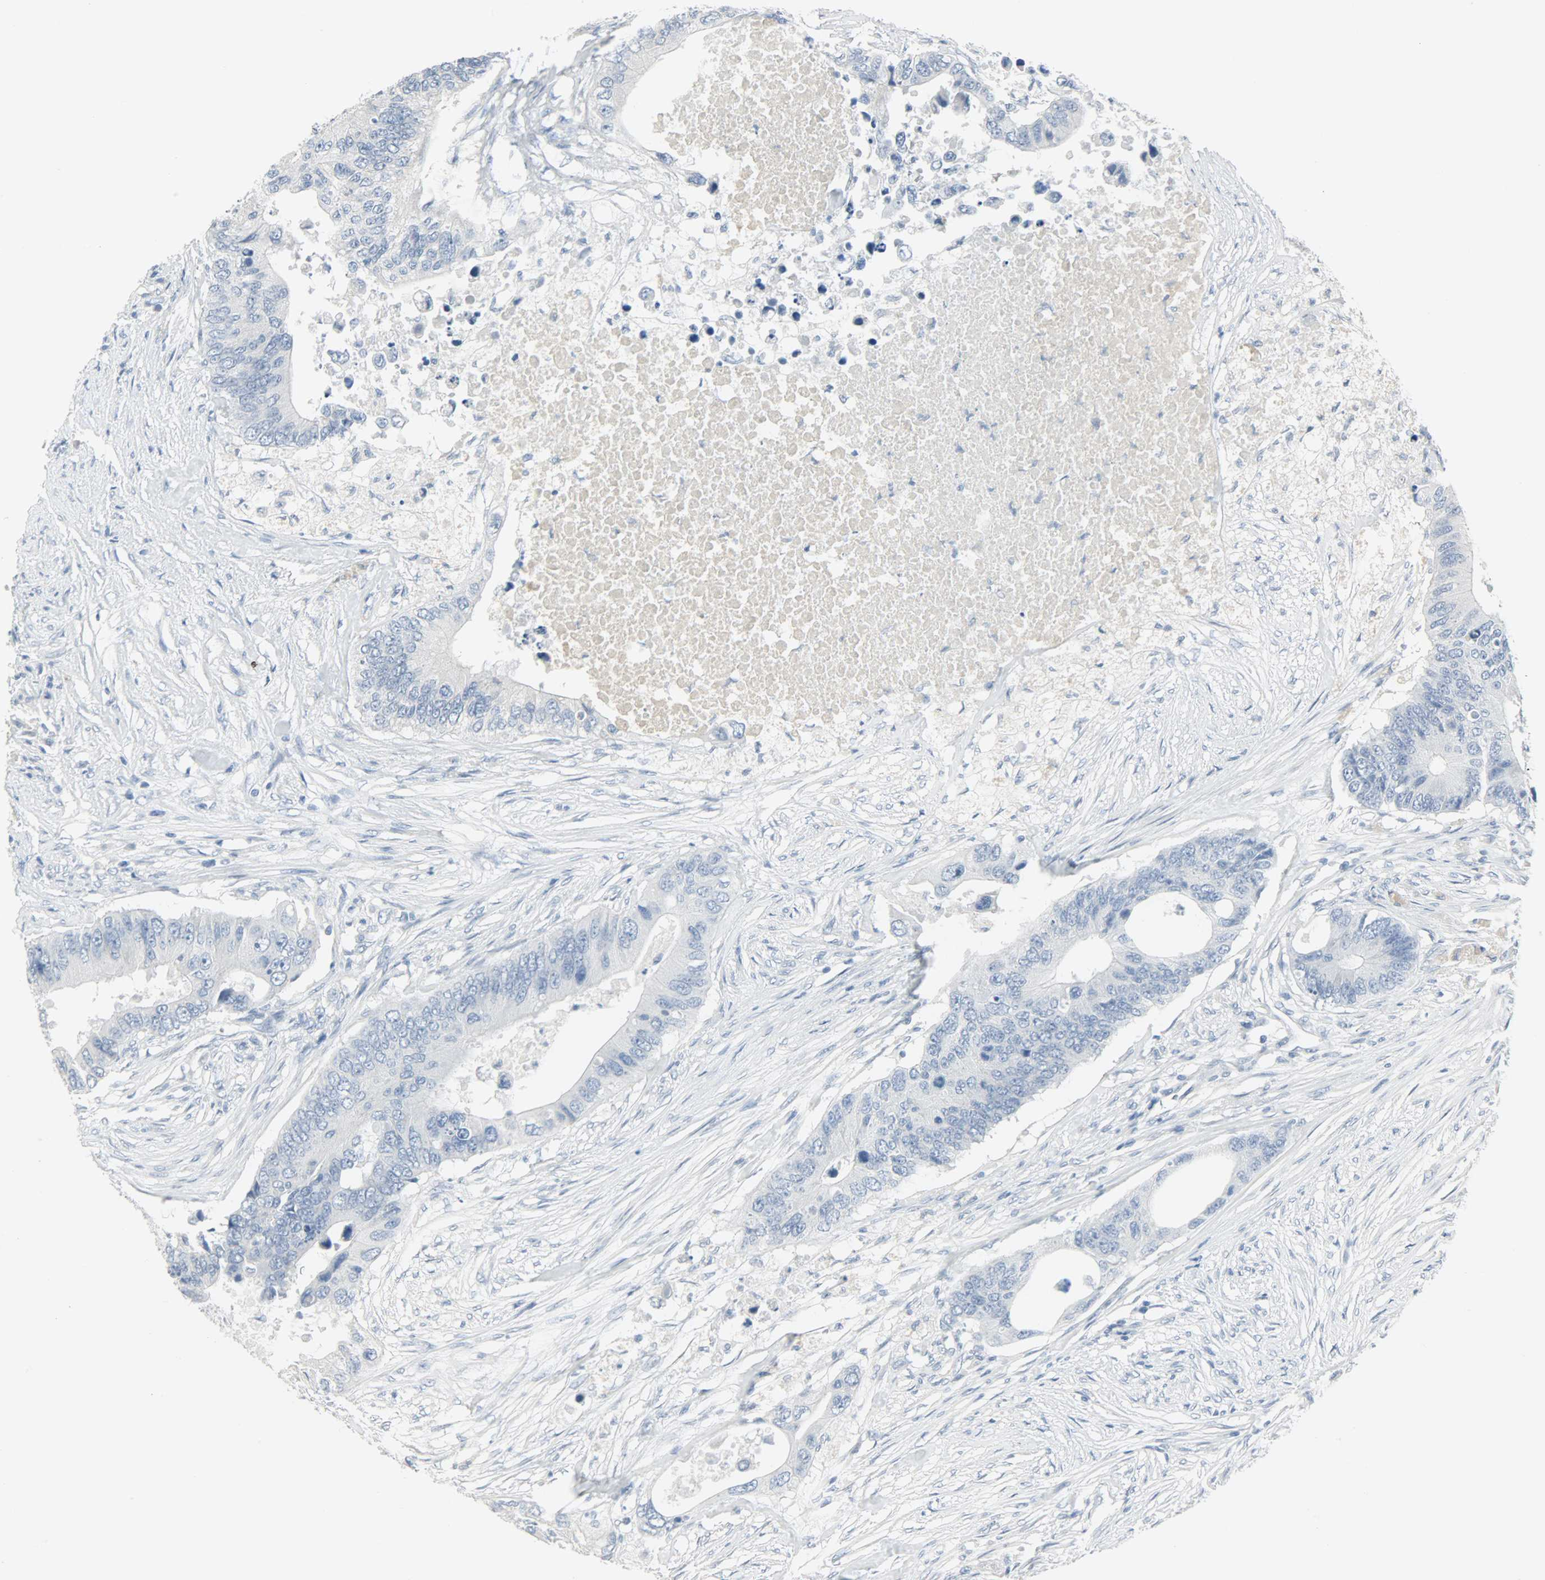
{"staining": {"intensity": "negative", "quantity": "none", "location": "none"}, "tissue": "colorectal cancer", "cell_type": "Tumor cells", "image_type": "cancer", "snomed": [{"axis": "morphology", "description": "Adenocarcinoma, NOS"}, {"axis": "topography", "description": "Colon"}], "caption": "Photomicrograph shows no protein staining in tumor cells of colorectal cancer (adenocarcinoma) tissue.", "gene": "KIT", "patient": {"sex": "male", "age": 71}}